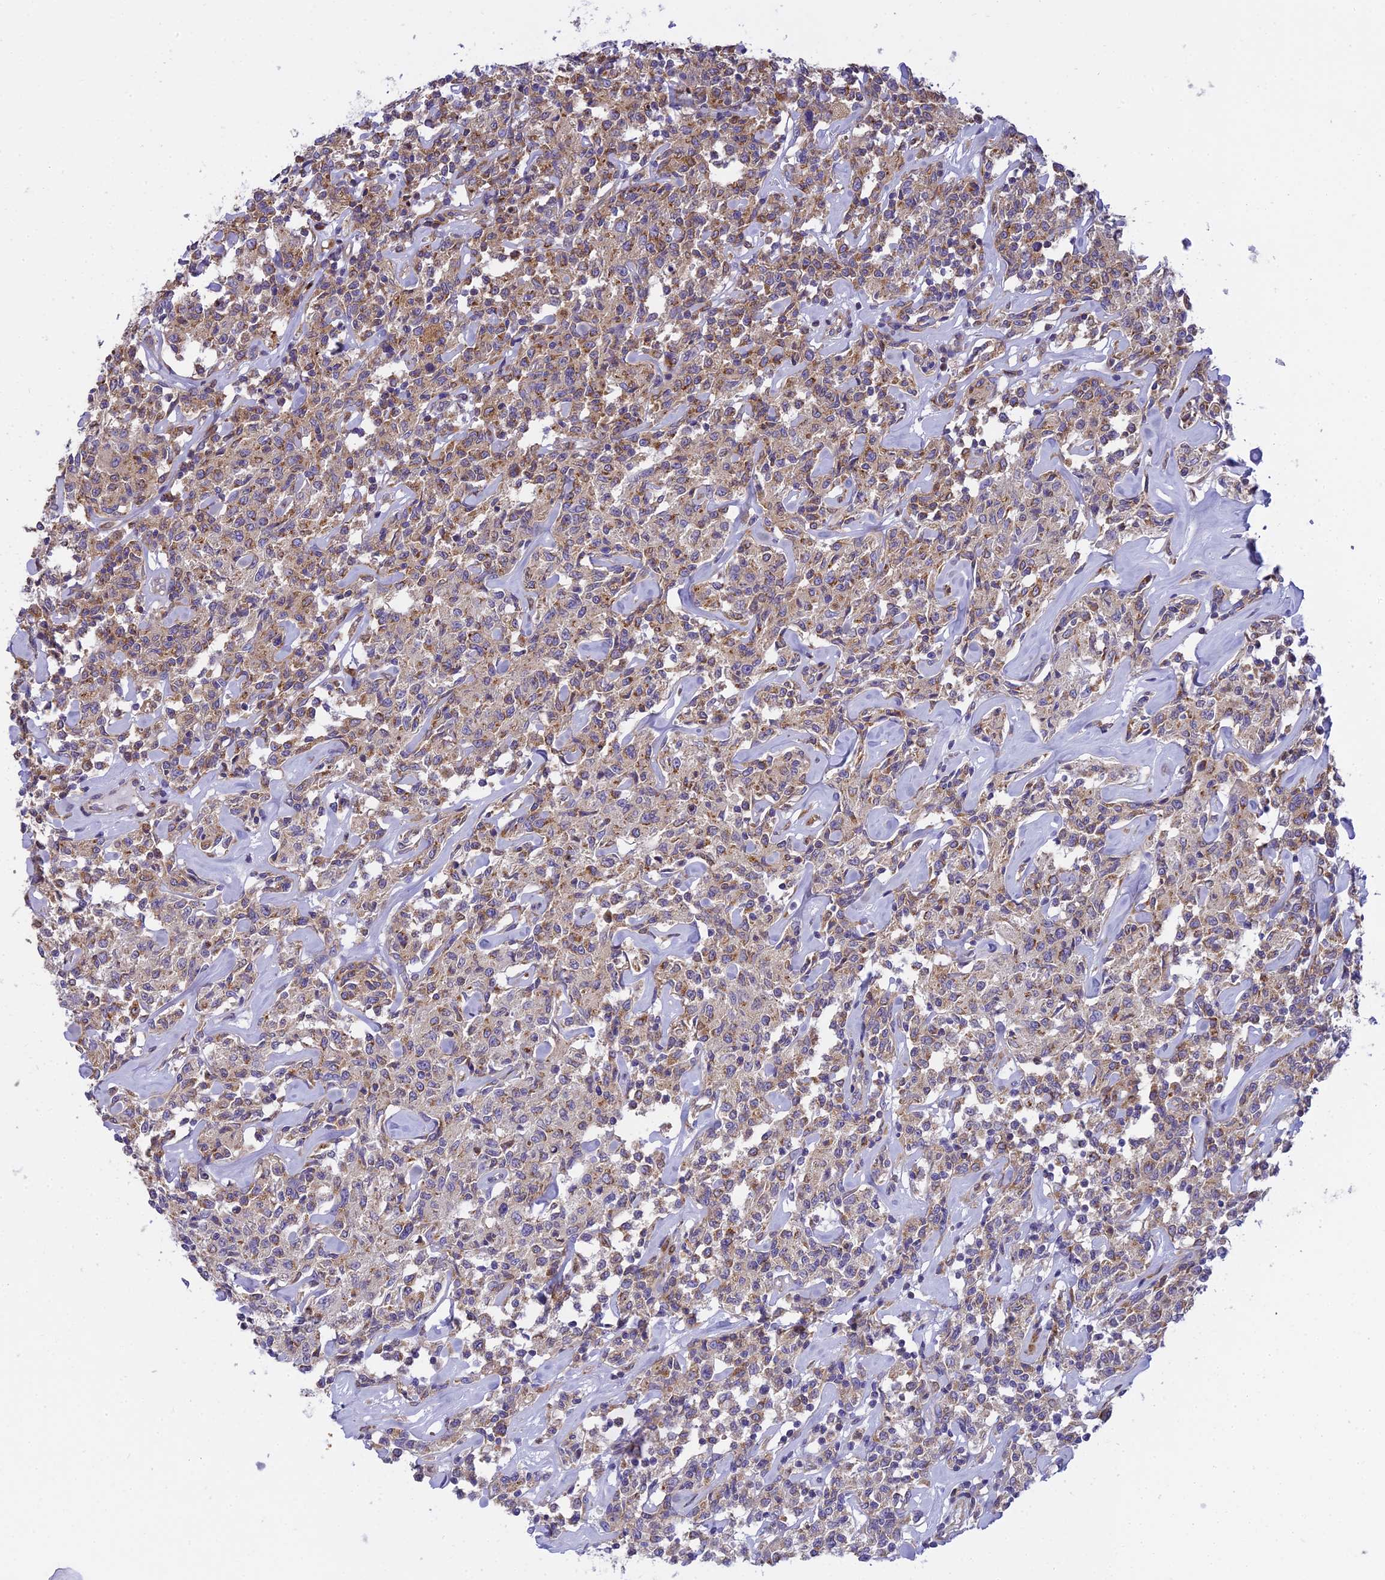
{"staining": {"intensity": "weak", "quantity": "25%-75%", "location": "cytoplasmic/membranous"}, "tissue": "lymphoma", "cell_type": "Tumor cells", "image_type": "cancer", "snomed": [{"axis": "morphology", "description": "Malignant lymphoma, non-Hodgkin's type, Low grade"}, {"axis": "topography", "description": "Small intestine"}], "caption": "A low amount of weak cytoplasmic/membranous expression is appreciated in approximately 25%-75% of tumor cells in malignant lymphoma, non-Hodgkin's type (low-grade) tissue.", "gene": "CLCN7", "patient": {"sex": "female", "age": 59}}